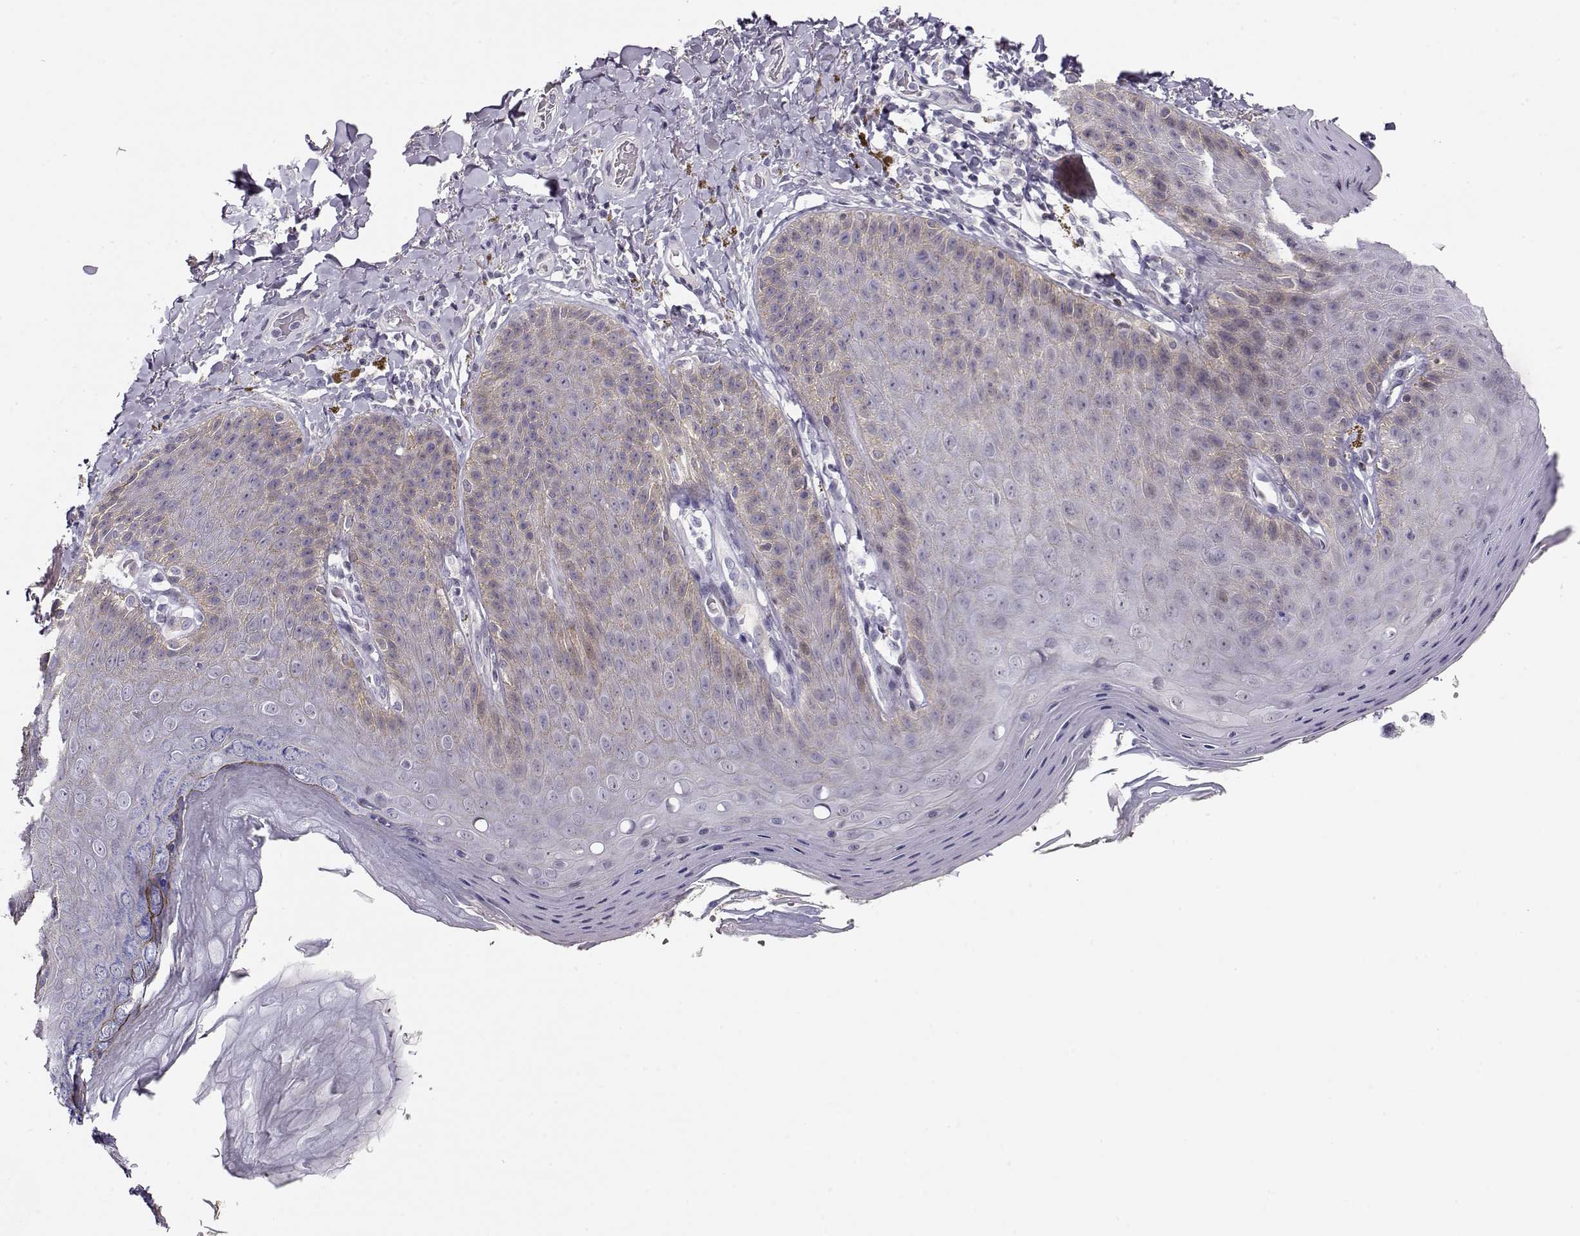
{"staining": {"intensity": "moderate", "quantity": "<25%", "location": "cytoplasmic/membranous"}, "tissue": "skin", "cell_type": "Epidermal cells", "image_type": "normal", "snomed": [{"axis": "morphology", "description": "Normal tissue, NOS"}, {"axis": "topography", "description": "Anal"}], "caption": "This is a micrograph of immunohistochemistry staining of unremarkable skin, which shows moderate expression in the cytoplasmic/membranous of epidermal cells.", "gene": "CRX", "patient": {"sex": "male", "age": 53}}